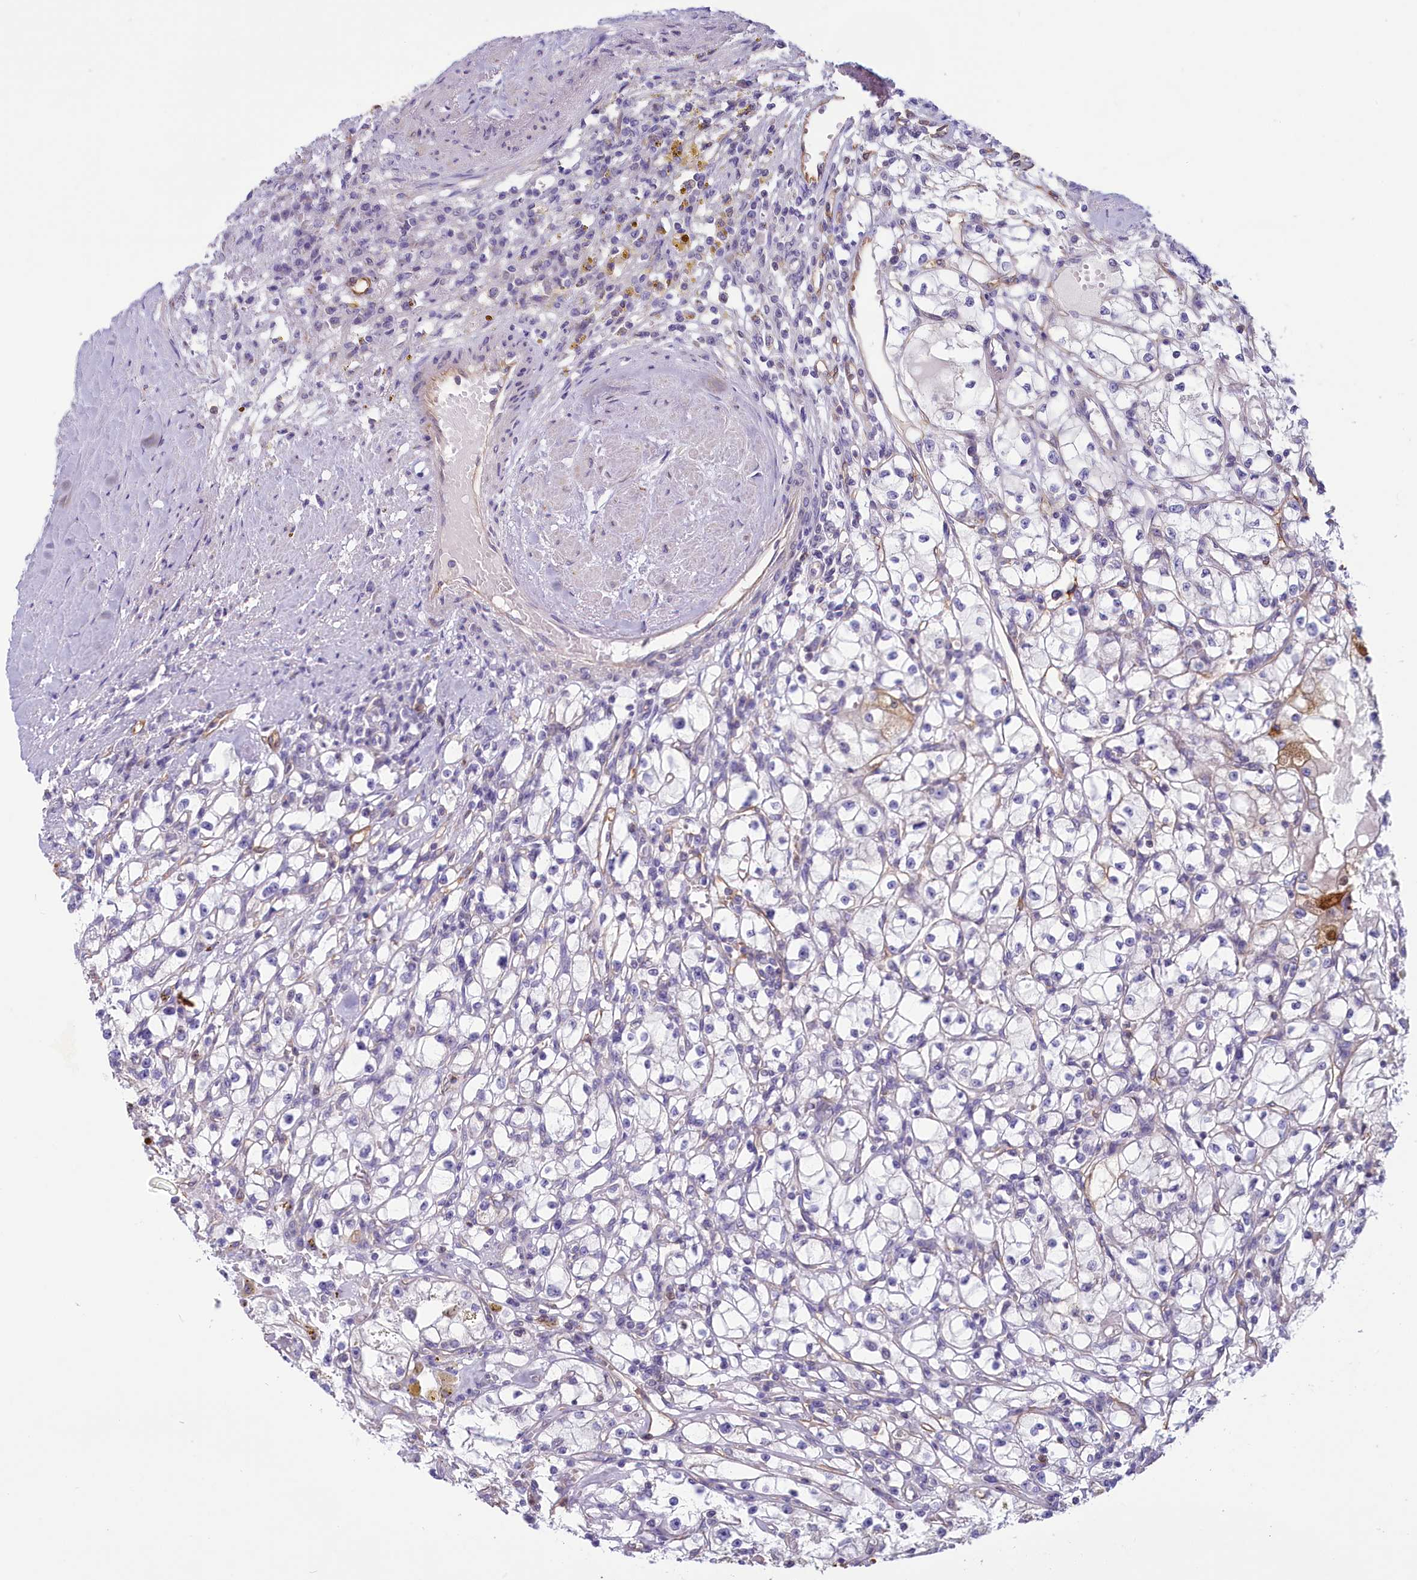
{"staining": {"intensity": "moderate", "quantity": "<25%", "location": "cytoplasmic/membranous"}, "tissue": "renal cancer", "cell_type": "Tumor cells", "image_type": "cancer", "snomed": [{"axis": "morphology", "description": "Adenocarcinoma, NOS"}, {"axis": "topography", "description": "Kidney"}], "caption": "Immunohistochemical staining of adenocarcinoma (renal) displays moderate cytoplasmic/membranous protein staining in approximately <25% of tumor cells. The staining was performed using DAB (3,3'-diaminobenzidine) to visualize the protein expression in brown, while the nuclei were stained in blue with hematoxylin (Magnification: 20x).", "gene": "LMOD3", "patient": {"sex": "male", "age": 56}}